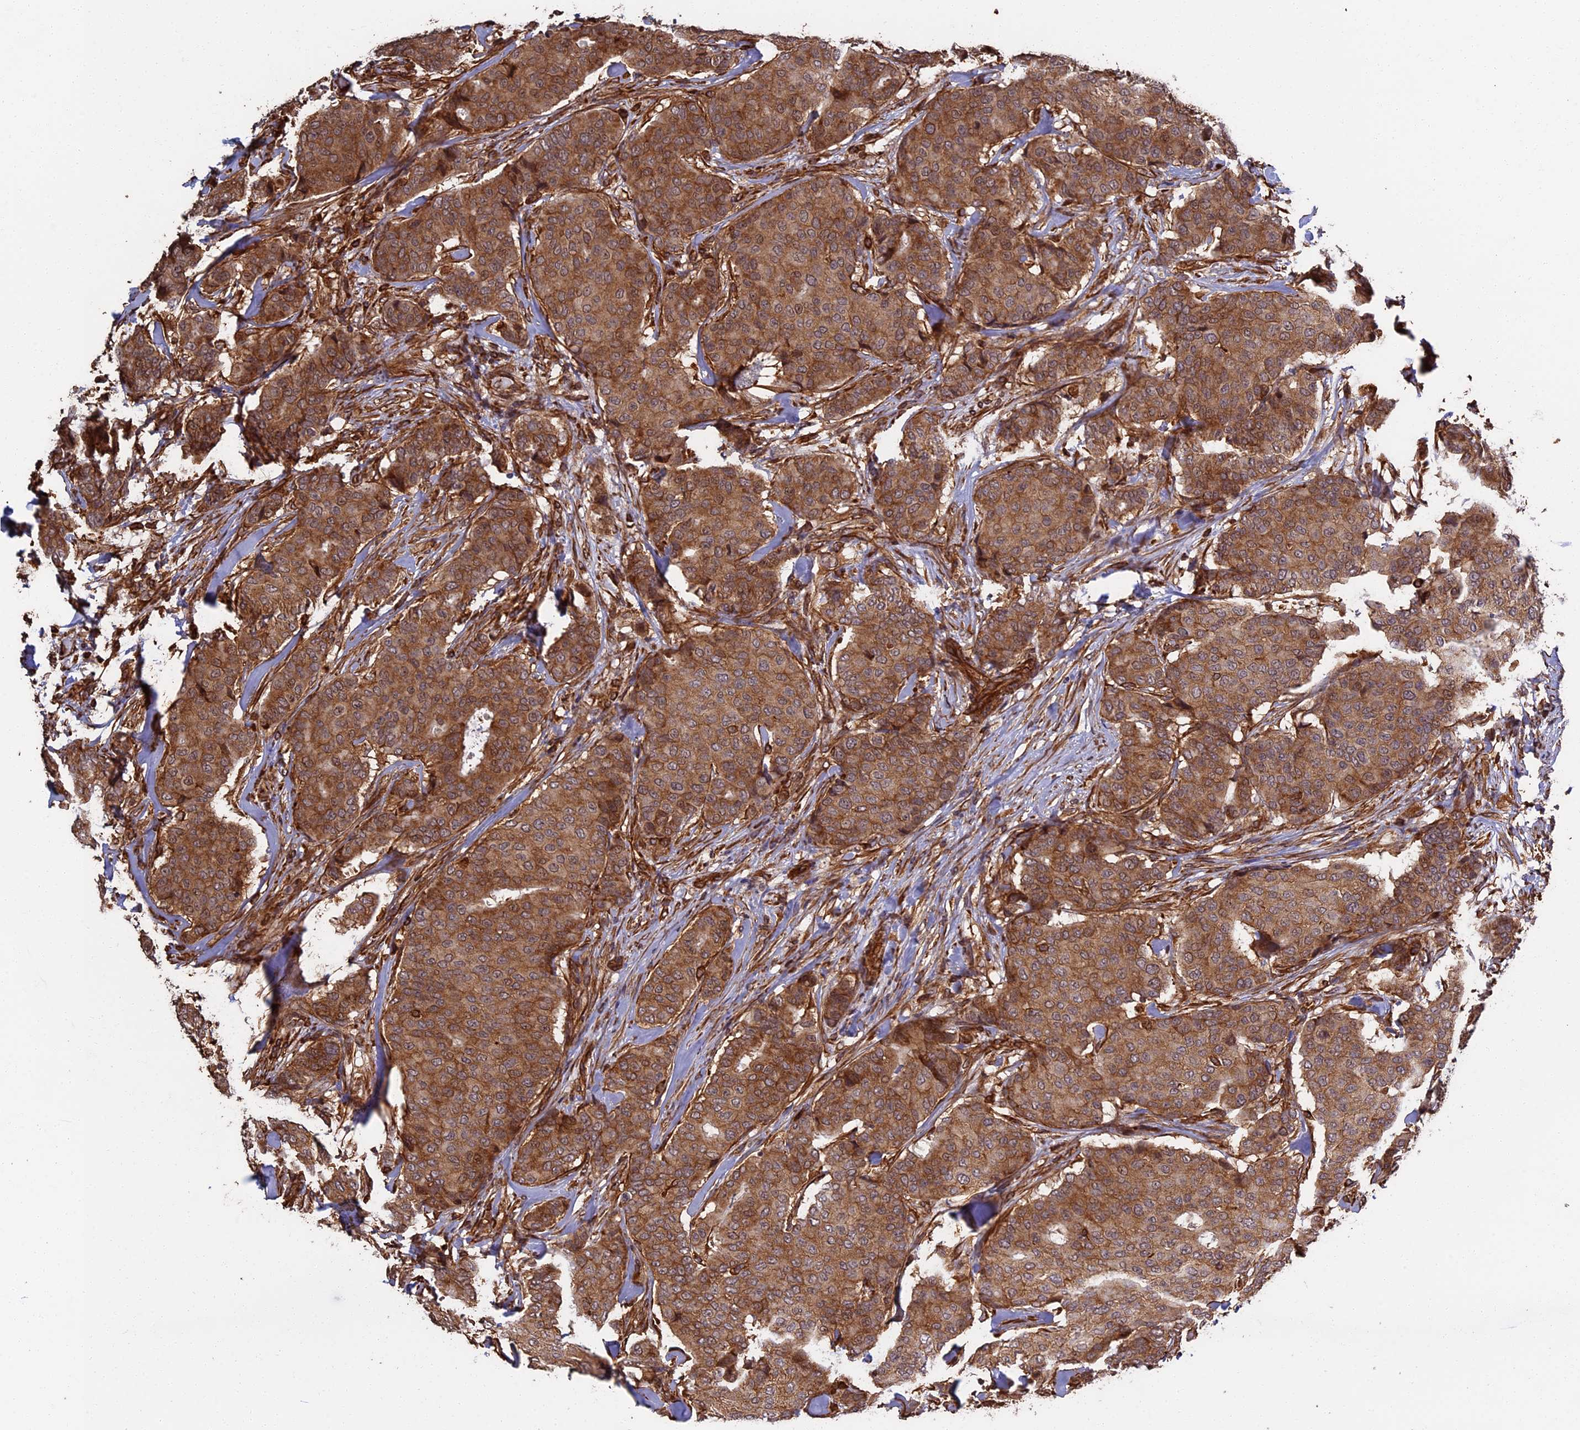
{"staining": {"intensity": "moderate", "quantity": ">75%", "location": "cytoplasmic/membranous"}, "tissue": "breast cancer", "cell_type": "Tumor cells", "image_type": "cancer", "snomed": [{"axis": "morphology", "description": "Duct carcinoma"}, {"axis": "topography", "description": "Breast"}], "caption": "Approximately >75% of tumor cells in breast cancer (invasive ductal carcinoma) reveal moderate cytoplasmic/membranous protein staining as visualized by brown immunohistochemical staining.", "gene": "CCDC124", "patient": {"sex": "female", "age": 75}}